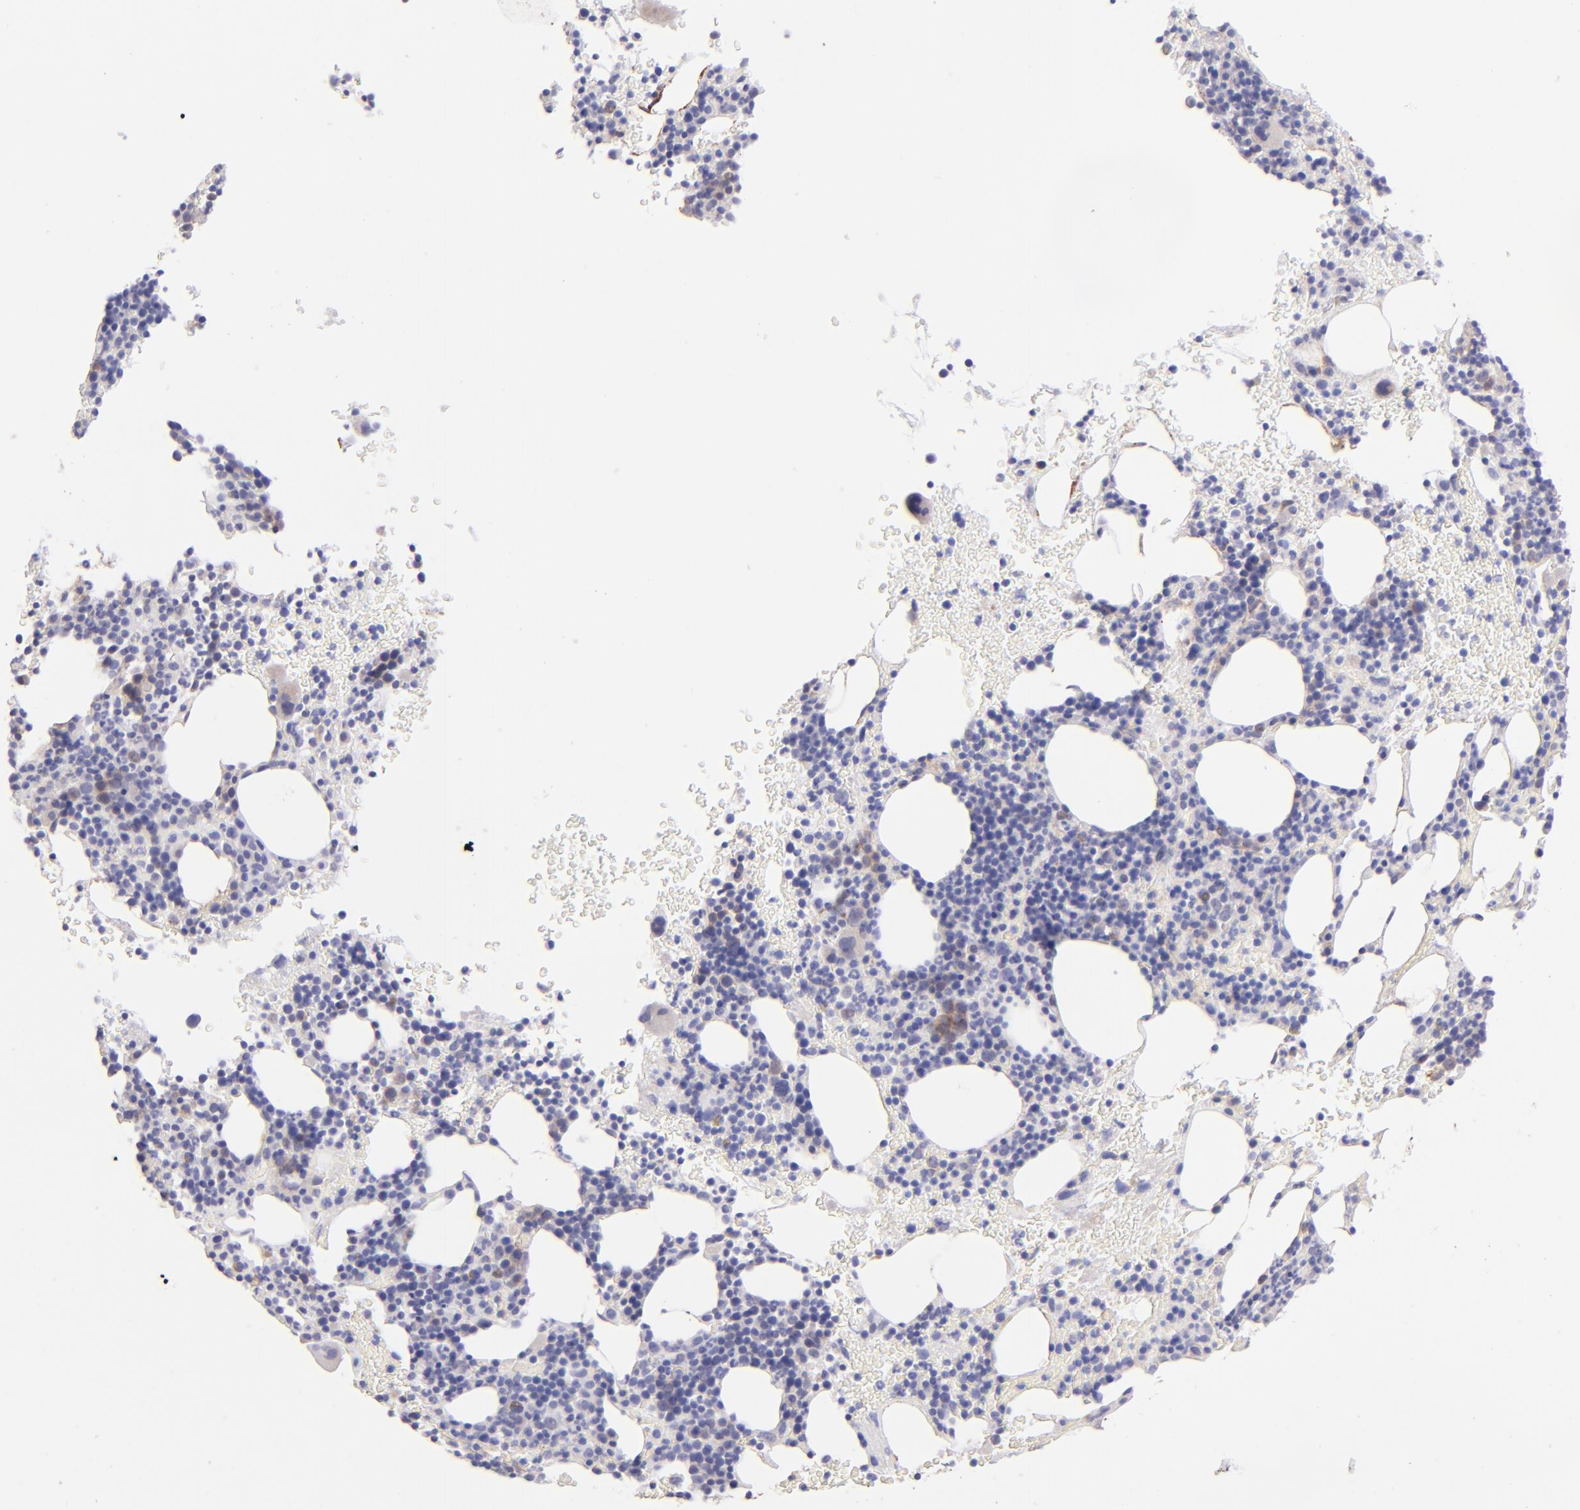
{"staining": {"intensity": "weak", "quantity": "<25%", "location": "cytoplasmic/membranous"}, "tissue": "bone marrow", "cell_type": "Hematopoietic cells", "image_type": "normal", "snomed": [{"axis": "morphology", "description": "Normal tissue, NOS"}, {"axis": "topography", "description": "Bone marrow"}], "caption": "This is an immunohistochemistry (IHC) micrograph of benign human bone marrow. There is no expression in hematopoietic cells.", "gene": "SH2D4A", "patient": {"sex": "male", "age": 86}}